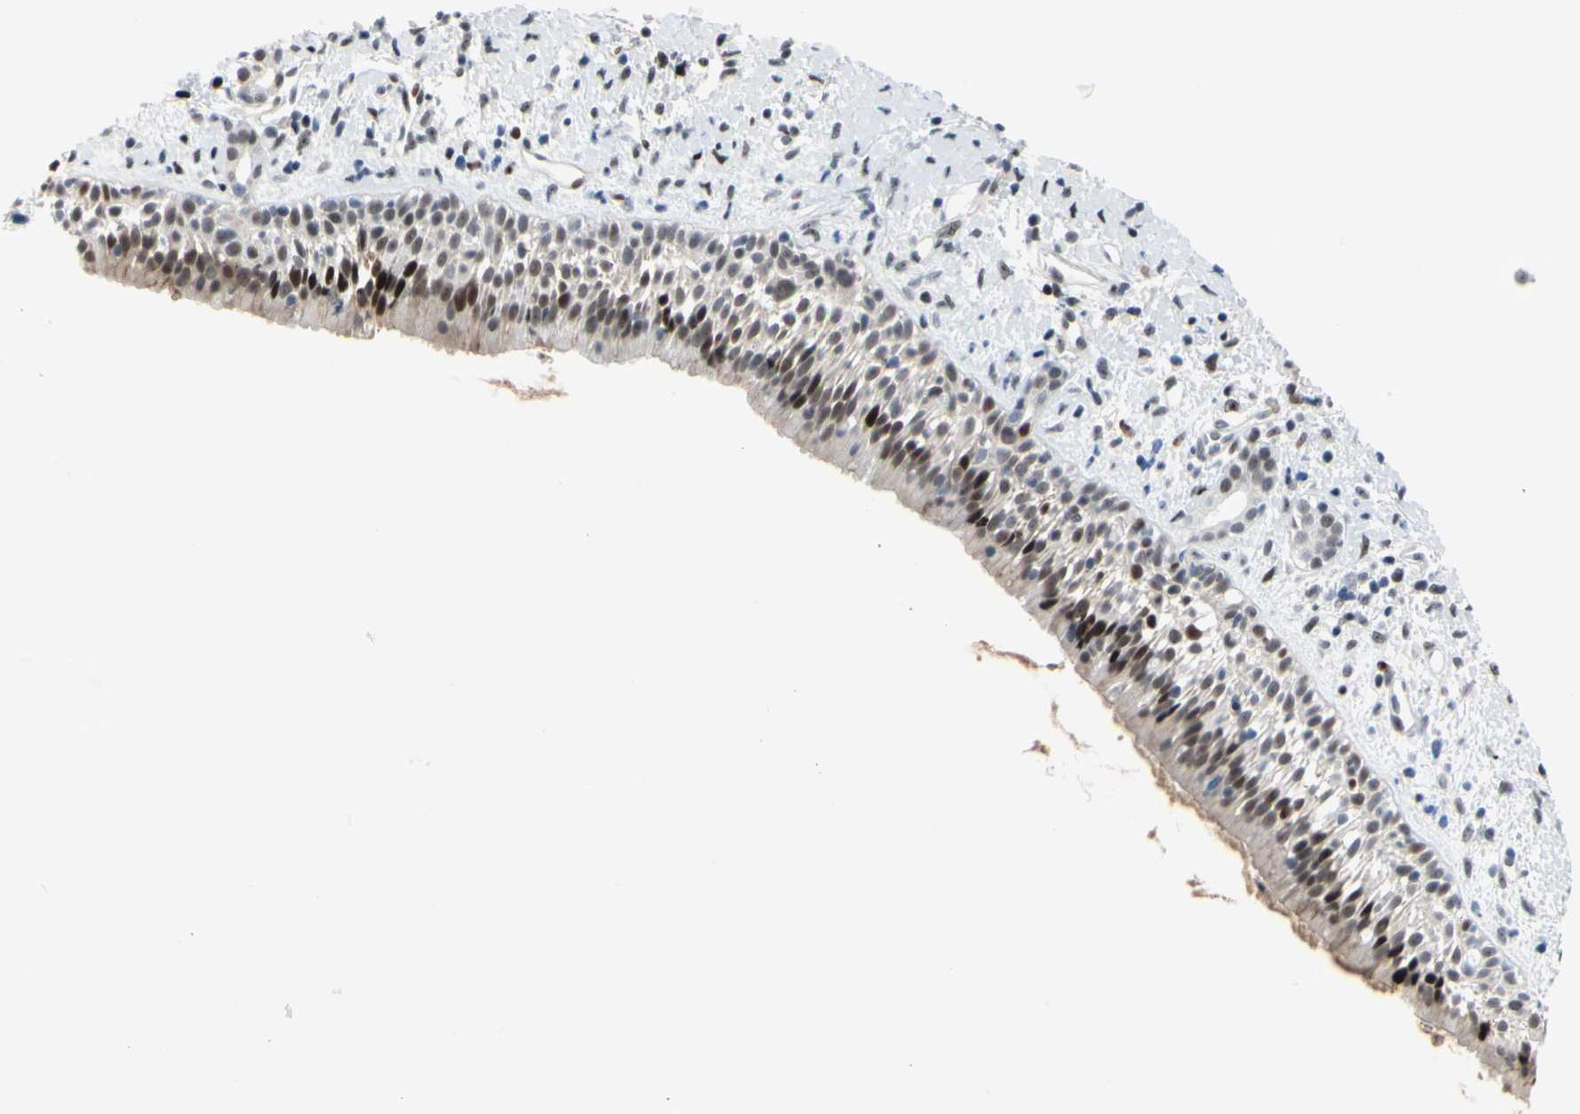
{"staining": {"intensity": "moderate", "quantity": "<25%", "location": "nuclear"}, "tissue": "nasopharynx", "cell_type": "Respiratory epithelial cells", "image_type": "normal", "snomed": [{"axis": "morphology", "description": "Normal tissue, NOS"}, {"axis": "topography", "description": "Nasopharynx"}], "caption": "Immunohistochemistry (DAB (3,3'-diaminobenzidine)) staining of normal human nasopharynx demonstrates moderate nuclear protein staining in approximately <25% of respiratory epithelial cells. Immunohistochemistry stains the protein of interest in brown and the nuclei are stained blue.", "gene": "FOXO3", "patient": {"sex": "male", "age": 22}}